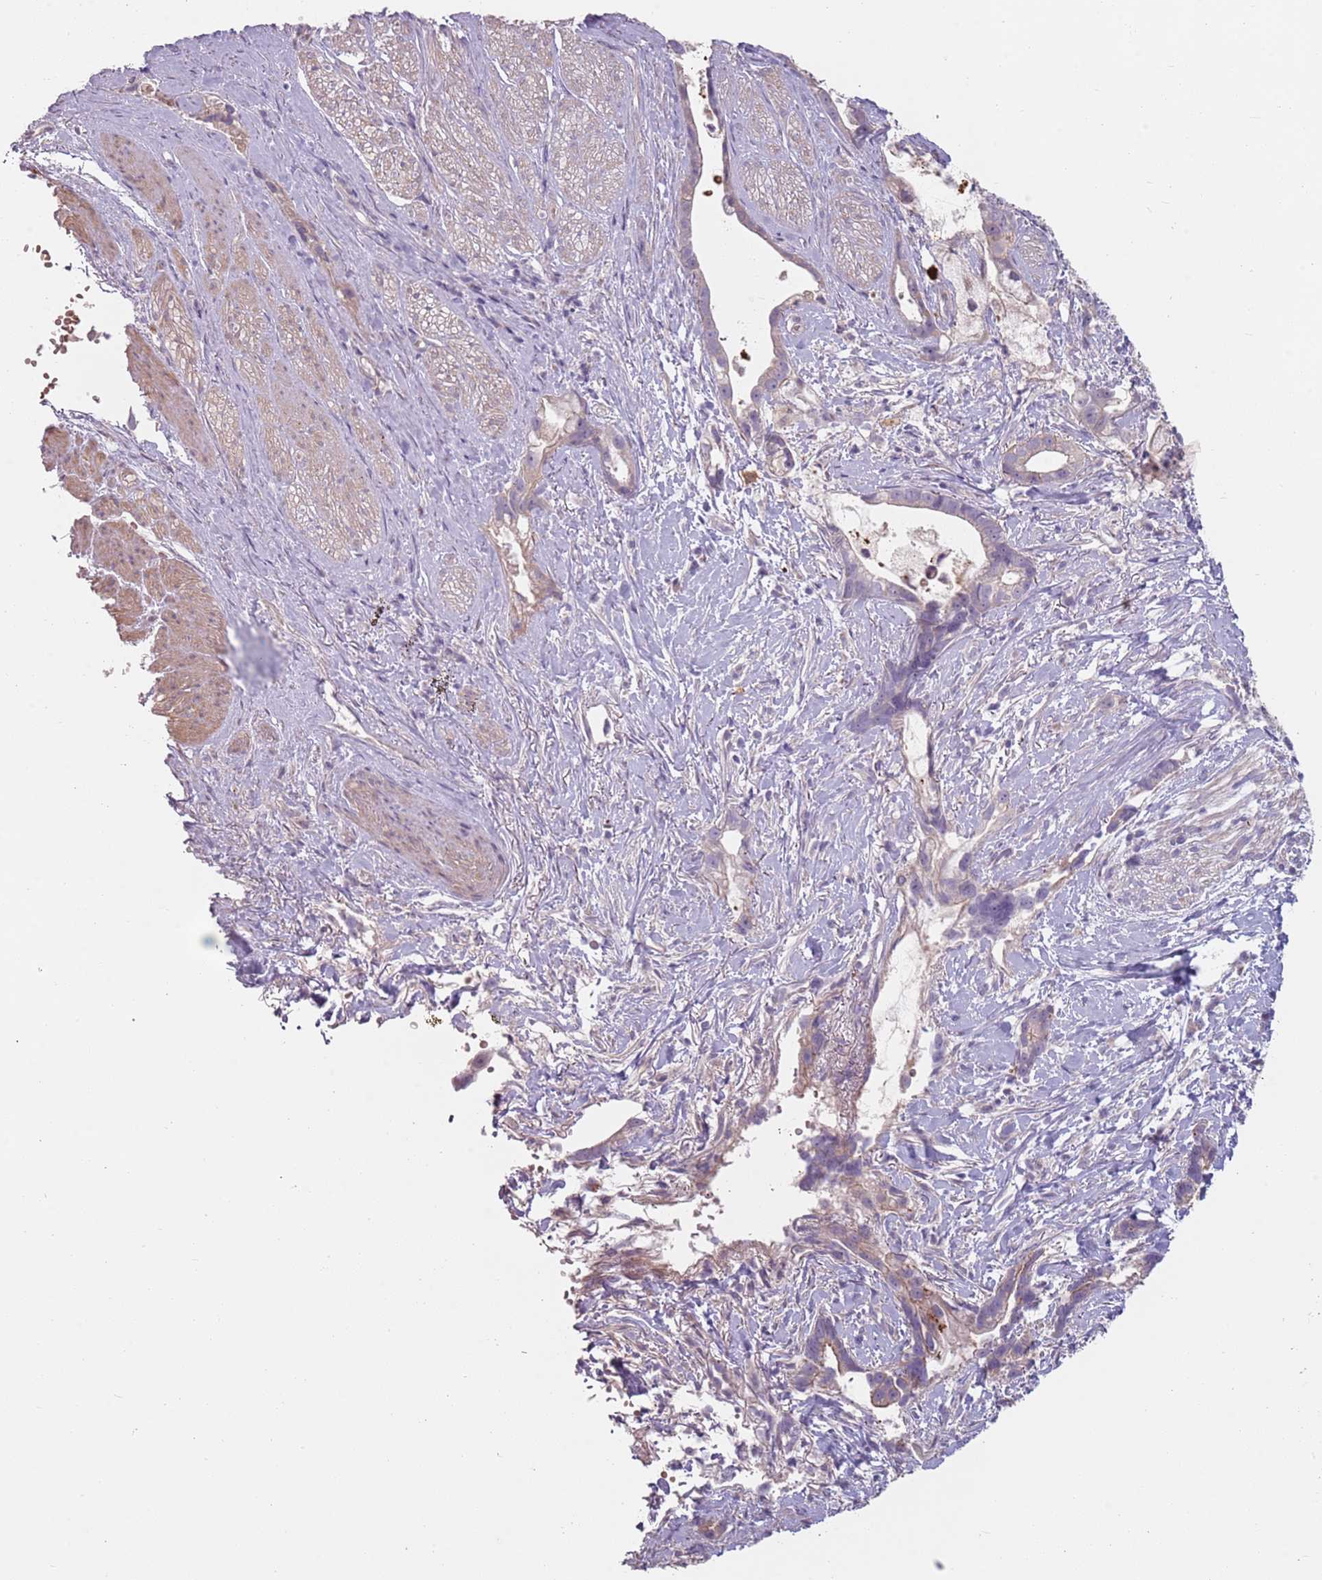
{"staining": {"intensity": "moderate", "quantity": "<25%", "location": "cytoplasmic/membranous"}, "tissue": "stomach cancer", "cell_type": "Tumor cells", "image_type": "cancer", "snomed": [{"axis": "morphology", "description": "Adenocarcinoma, NOS"}, {"axis": "topography", "description": "Stomach"}], "caption": "Moderate cytoplasmic/membranous protein staining is appreciated in about <25% of tumor cells in adenocarcinoma (stomach).", "gene": "SPAG4", "patient": {"sex": "male", "age": 55}}